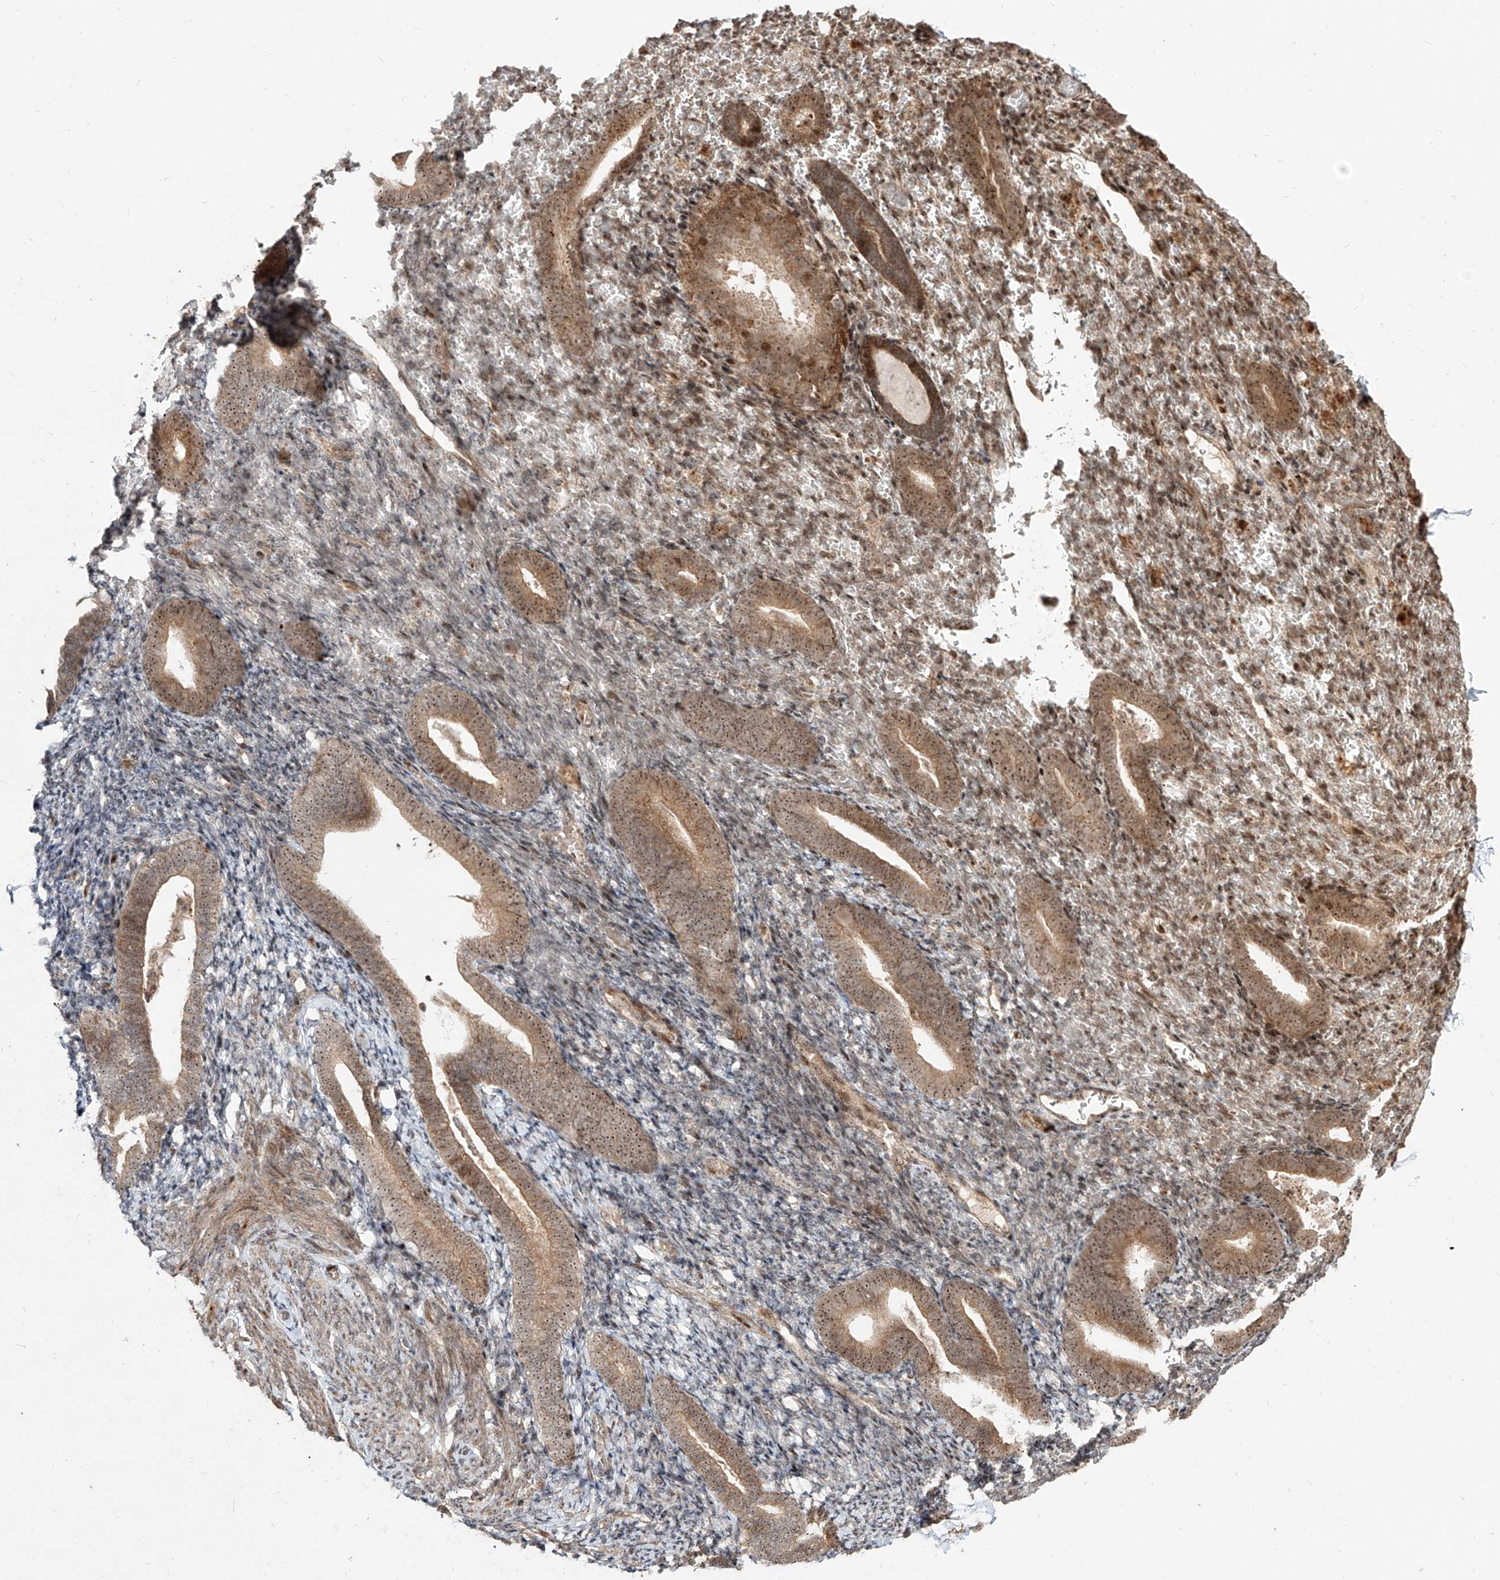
{"staining": {"intensity": "moderate", "quantity": "25%-75%", "location": "nuclear"}, "tissue": "endometrium", "cell_type": "Cells in endometrial stroma", "image_type": "normal", "snomed": [{"axis": "morphology", "description": "Normal tissue, NOS"}, {"axis": "topography", "description": "Endometrium"}], "caption": "Endometrium stained with DAB (3,3'-diaminobenzidine) IHC reveals medium levels of moderate nuclear positivity in about 25%-75% of cells in endometrial stroma.", "gene": "ZNF710", "patient": {"sex": "female", "age": 51}}